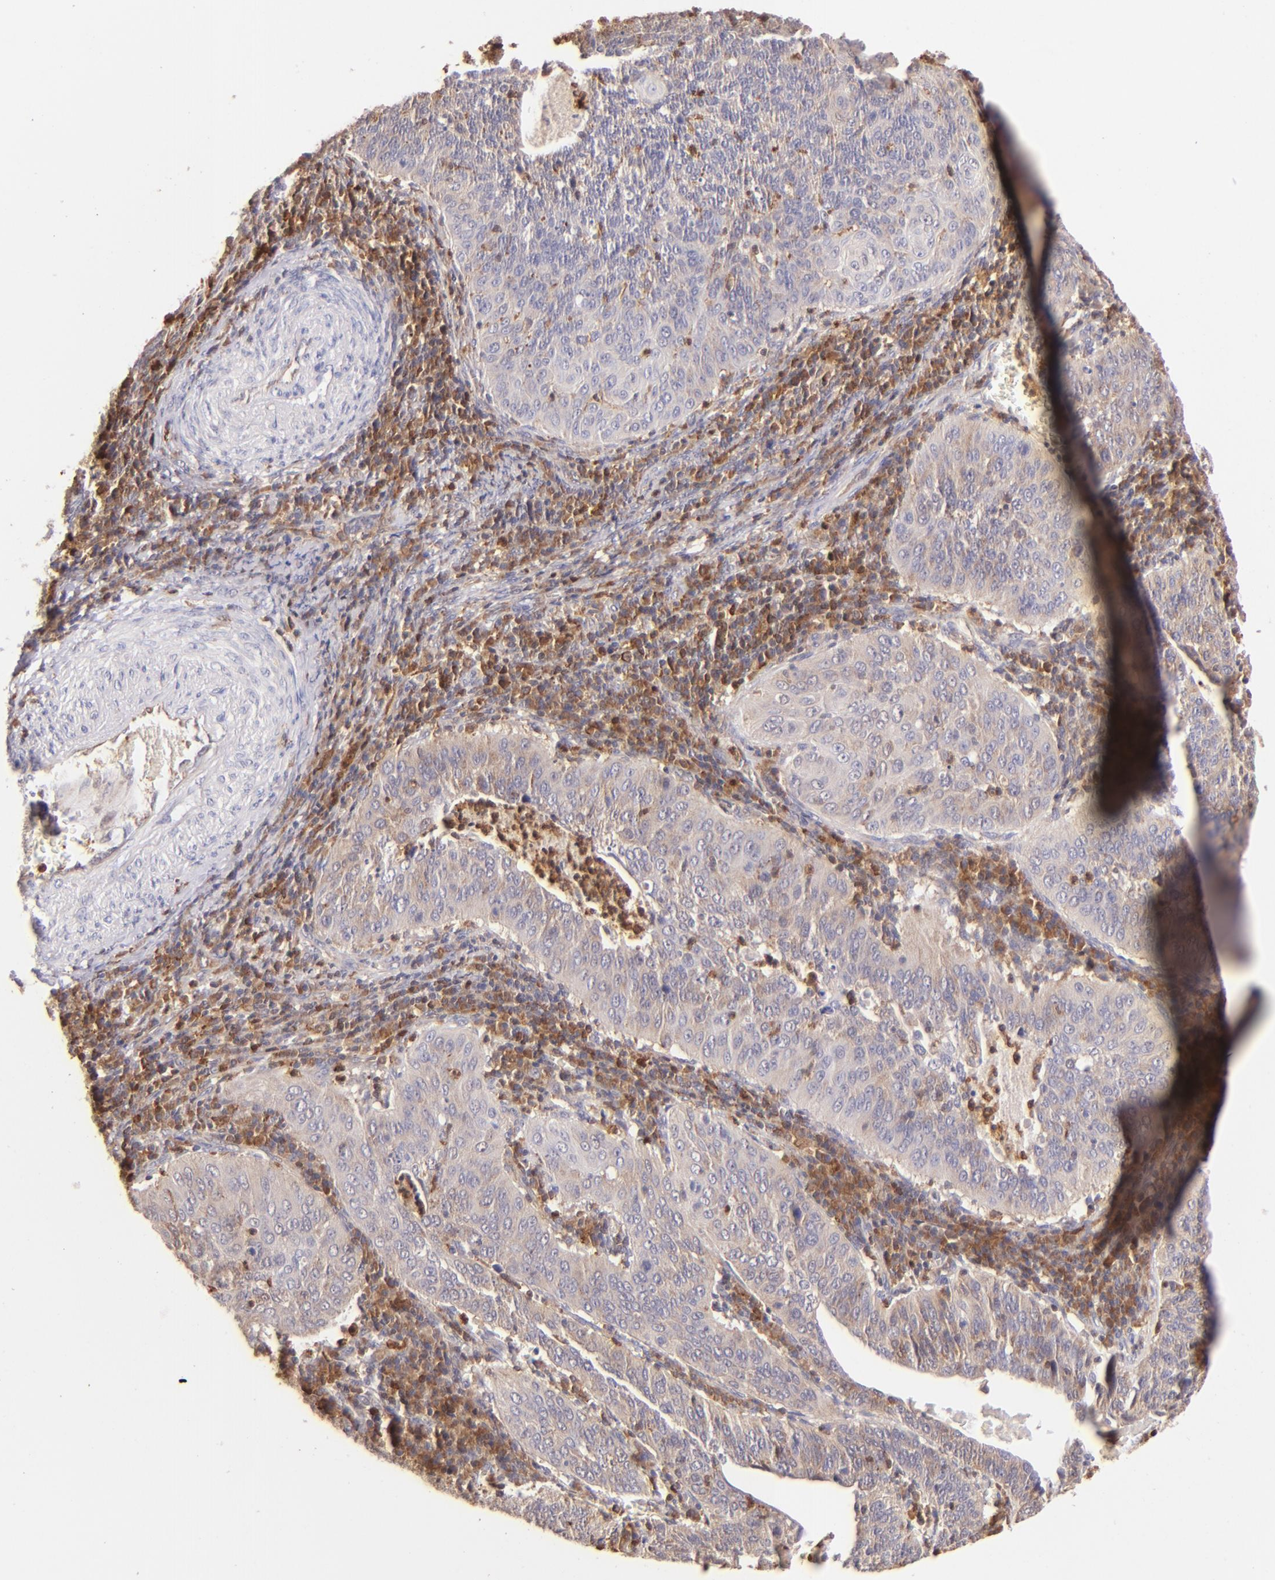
{"staining": {"intensity": "weak", "quantity": "25%-75%", "location": "cytoplasmic/membranous"}, "tissue": "cervical cancer", "cell_type": "Tumor cells", "image_type": "cancer", "snomed": [{"axis": "morphology", "description": "Squamous cell carcinoma, NOS"}, {"axis": "topography", "description": "Cervix"}], "caption": "Approximately 25%-75% of tumor cells in cervical squamous cell carcinoma display weak cytoplasmic/membranous protein staining as visualized by brown immunohistochemical staining.", "gene": "BTK", "patient": {"sex": "female", "age": 39}}